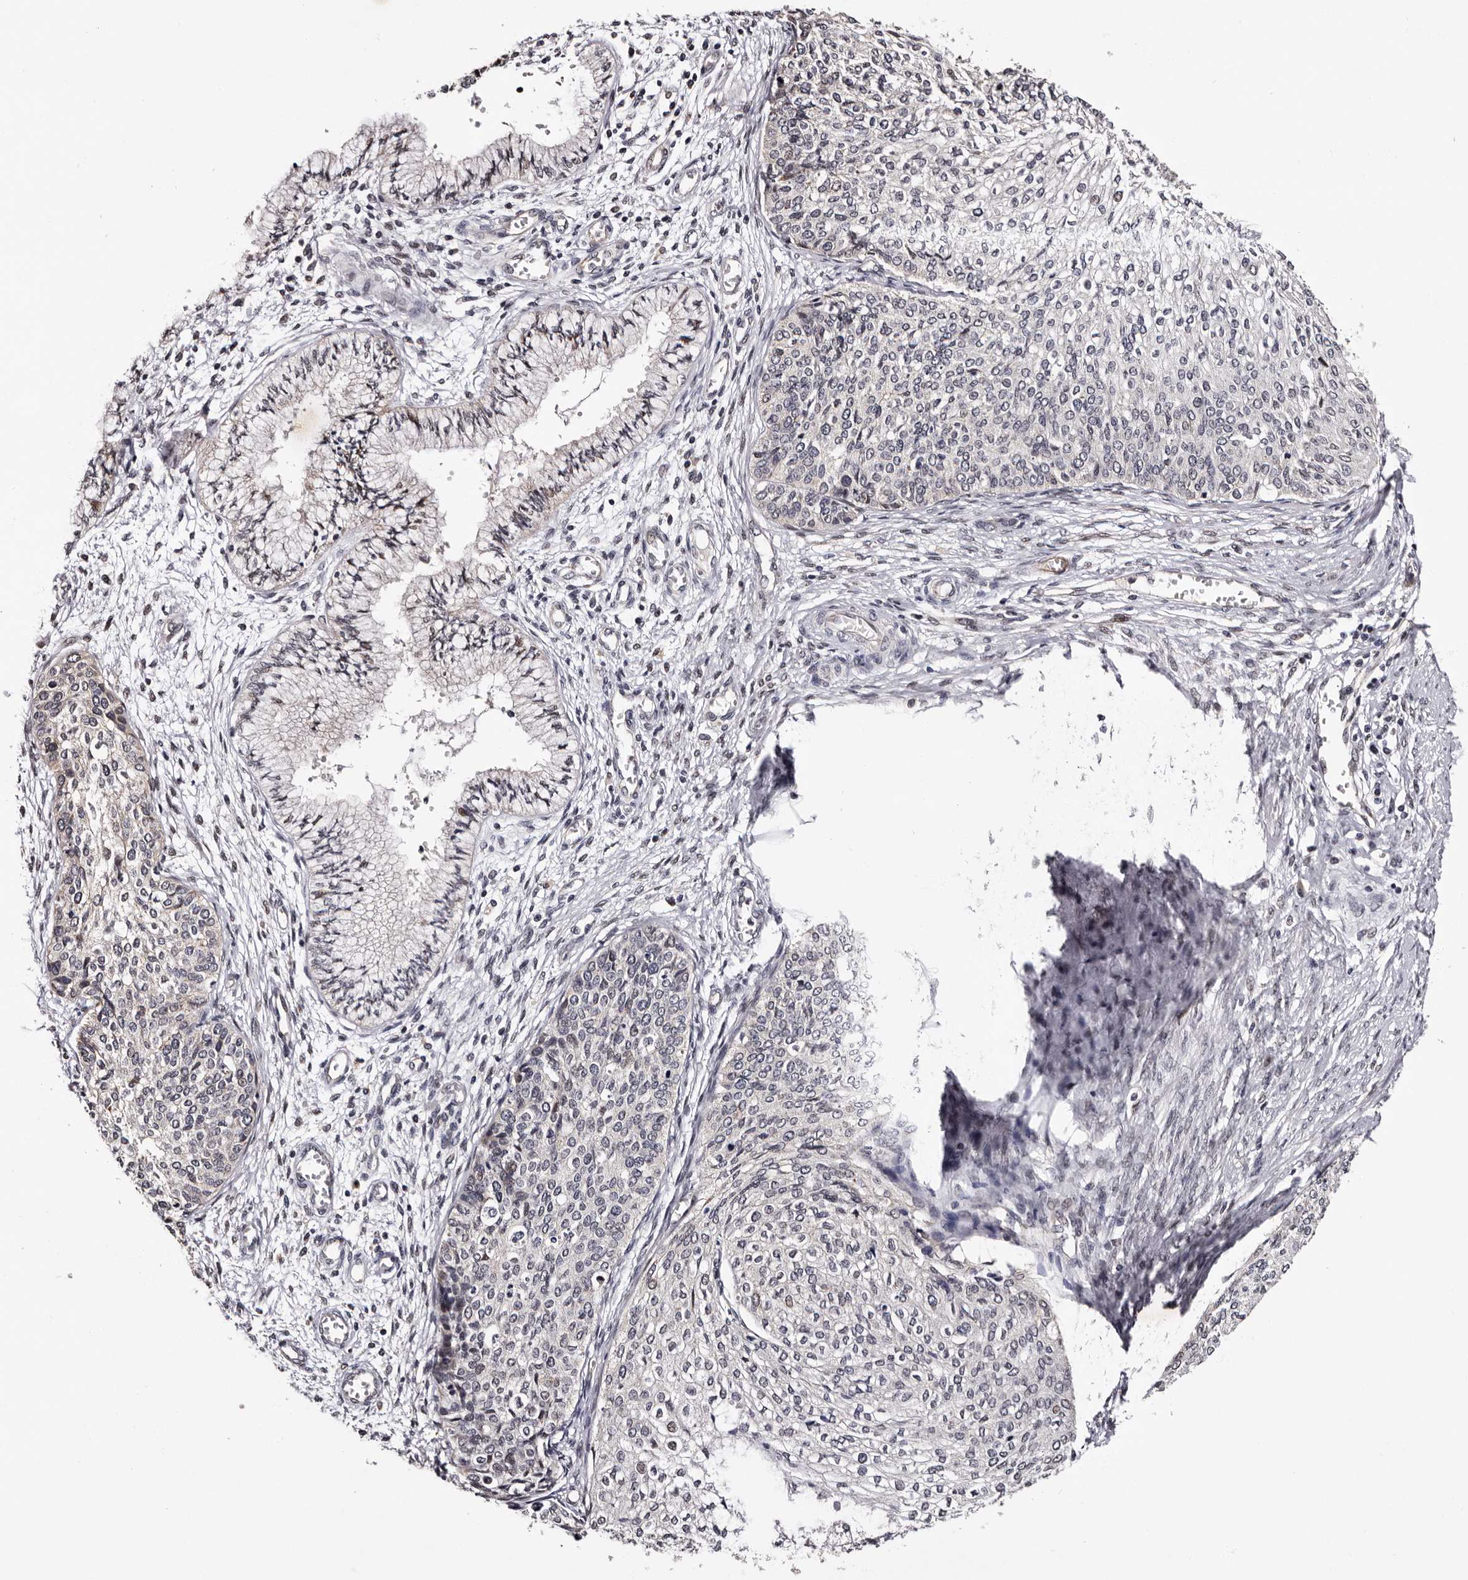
{"staining": {"intensity": "negative", "quantity": "none", "location": "none"}, "tissue": "cervical cancer", "cell_type": "Tumor cells", "image_type": "cancer", "snomed": [{"axis": "morphology", "description": "Squamous cell carcinoma, NOS"}, {"axis": "topography", "description": "Cervix"}], "caption": "Immunohistochemical staining of human cervical cancer demonstrates no significant staining in tumor cells.", "gene": "GLRX3", "patient": {"sex": "female", "age": 37}}